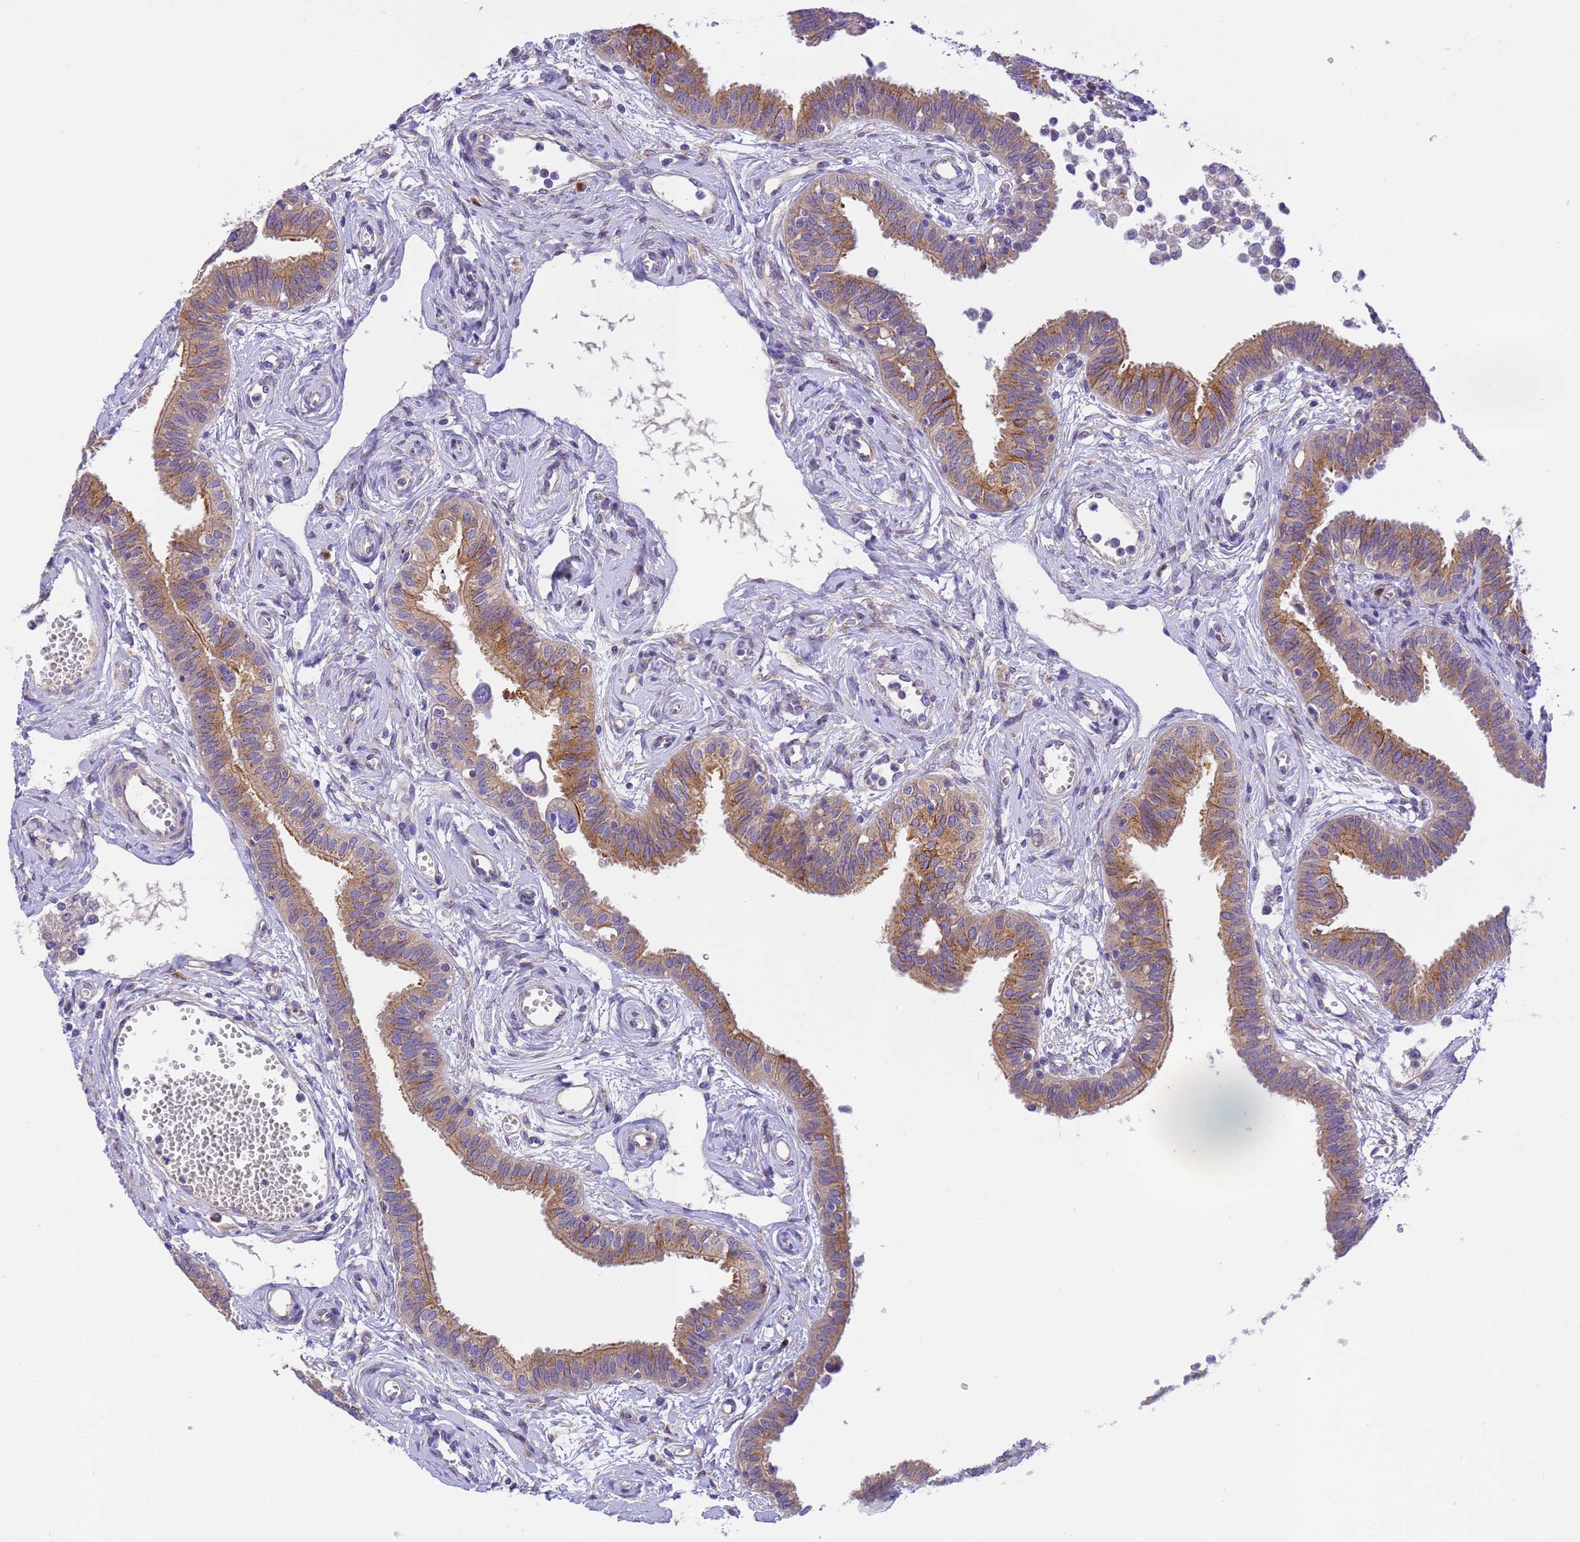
{"staining": {"intensity": "strong", "quantity": ">75%", "location": "cytoplasmic/membranous"}, "tissue": "fallopian tube", "cell_type": "Glandular cells", "image_type": "normal", "snomed": [{"axis": "morphology", "description": "Normal tissue, NOS"}, {"axis": "morphology", "description": "Carcinoma, NOS"}, {"axis": "topography", "description": "Fallopian tube"}, {"axis": "topography", "description": "Ovary"}], "caption": "This is a histology image of immunohistochemistry staining of unremarkable fallopian tube, which shows strong expression in the cytoplasmic/membranous of glandular cells.", "gene": "RHBDD3", "patient": {"sex": "female", "age": 59}}